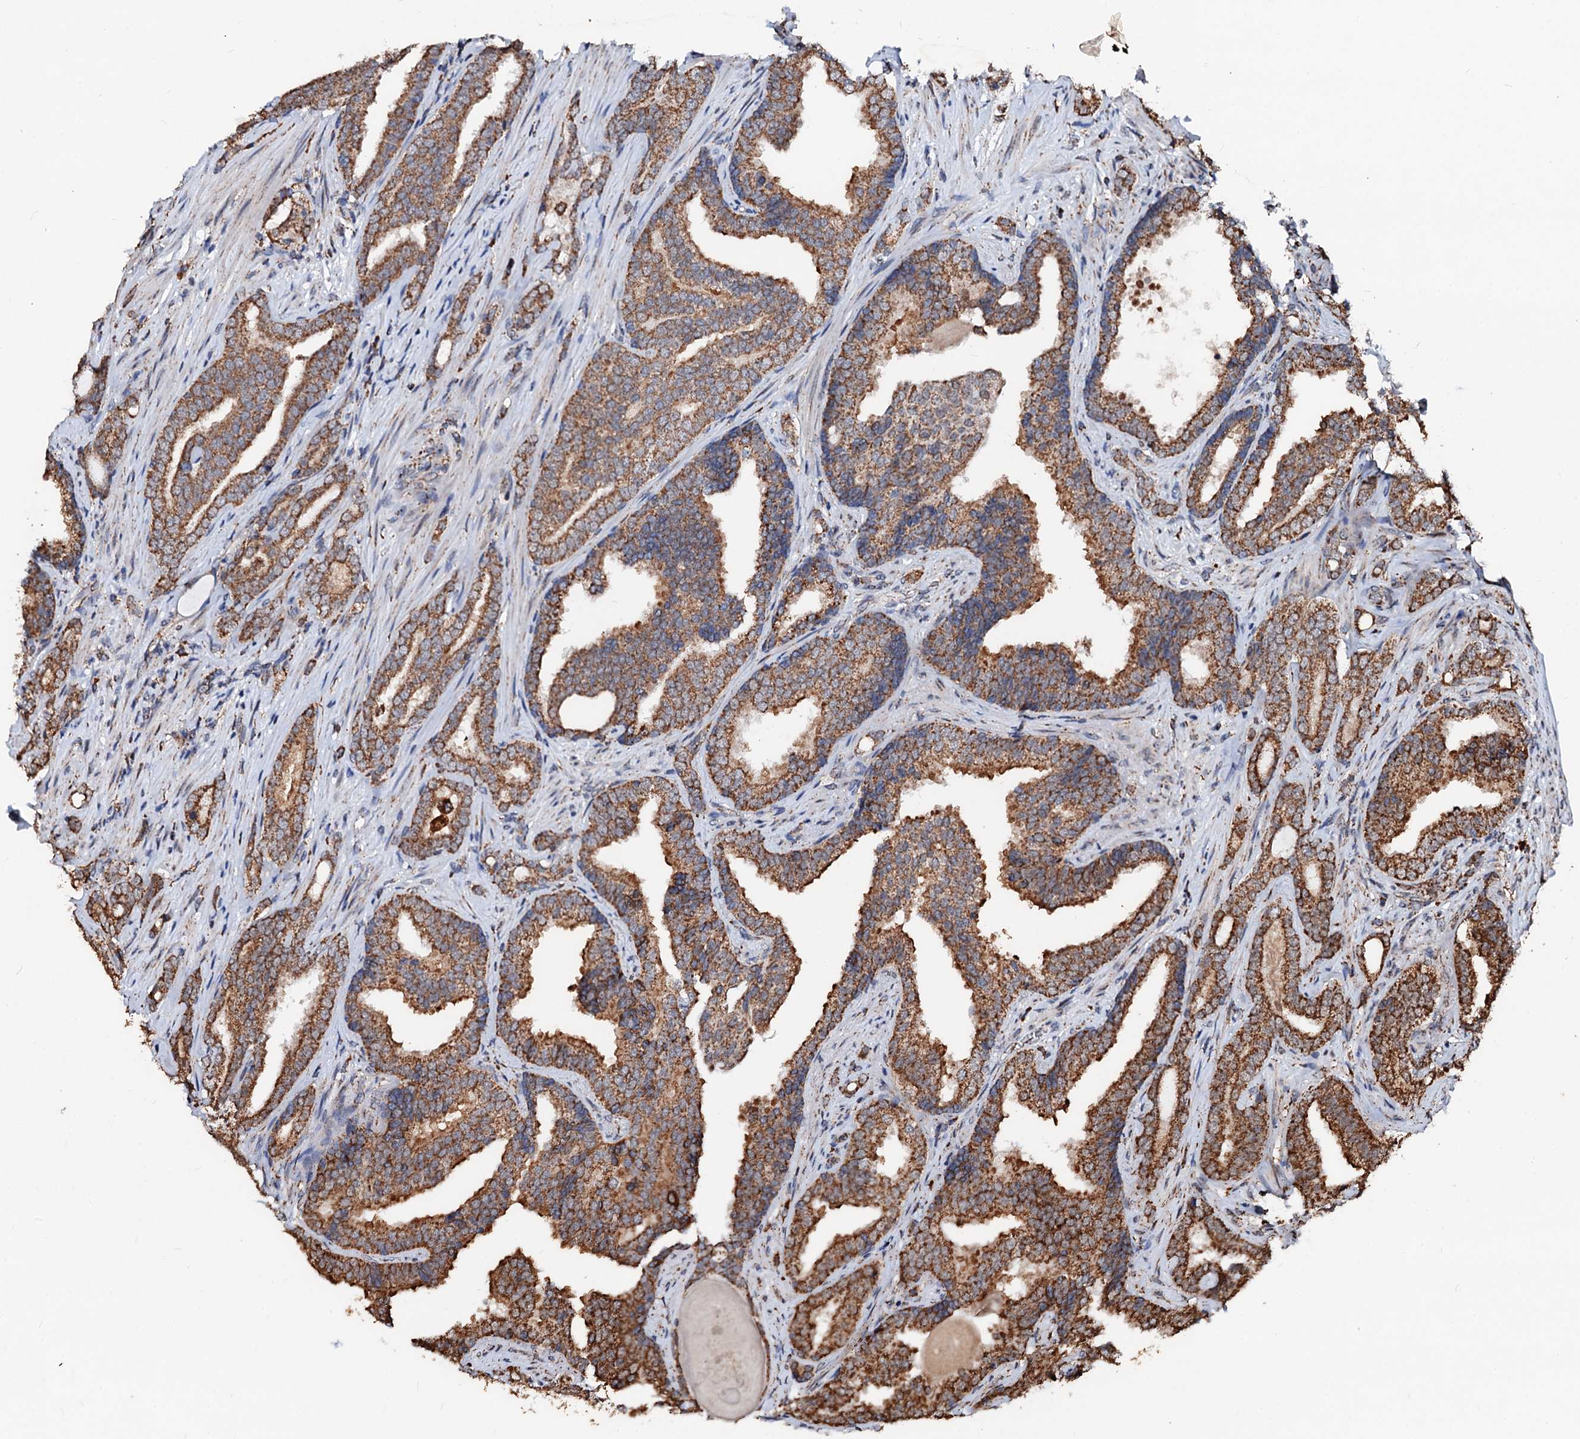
{"staining": {"intensity": "strong", "quantity": ">75%", "location": "cytoplasmic/membranous"}, "tissue": "prostate cancer", "cell_type": "Tumor cells", "image_type": "cancer", "snomed": [{"axis": "morphology", "description": "Adenocarcinoma, High grade"}, {"axis": "topography", "description": "Prostate"}], "caption": "Prostate cancer (adenocarcinoma (high-grade)) stained with a protein marker reveals strong staining in tumor cells.", "gene": "SECISBP2L", "patient": {"sex": "male", "age": 63}}